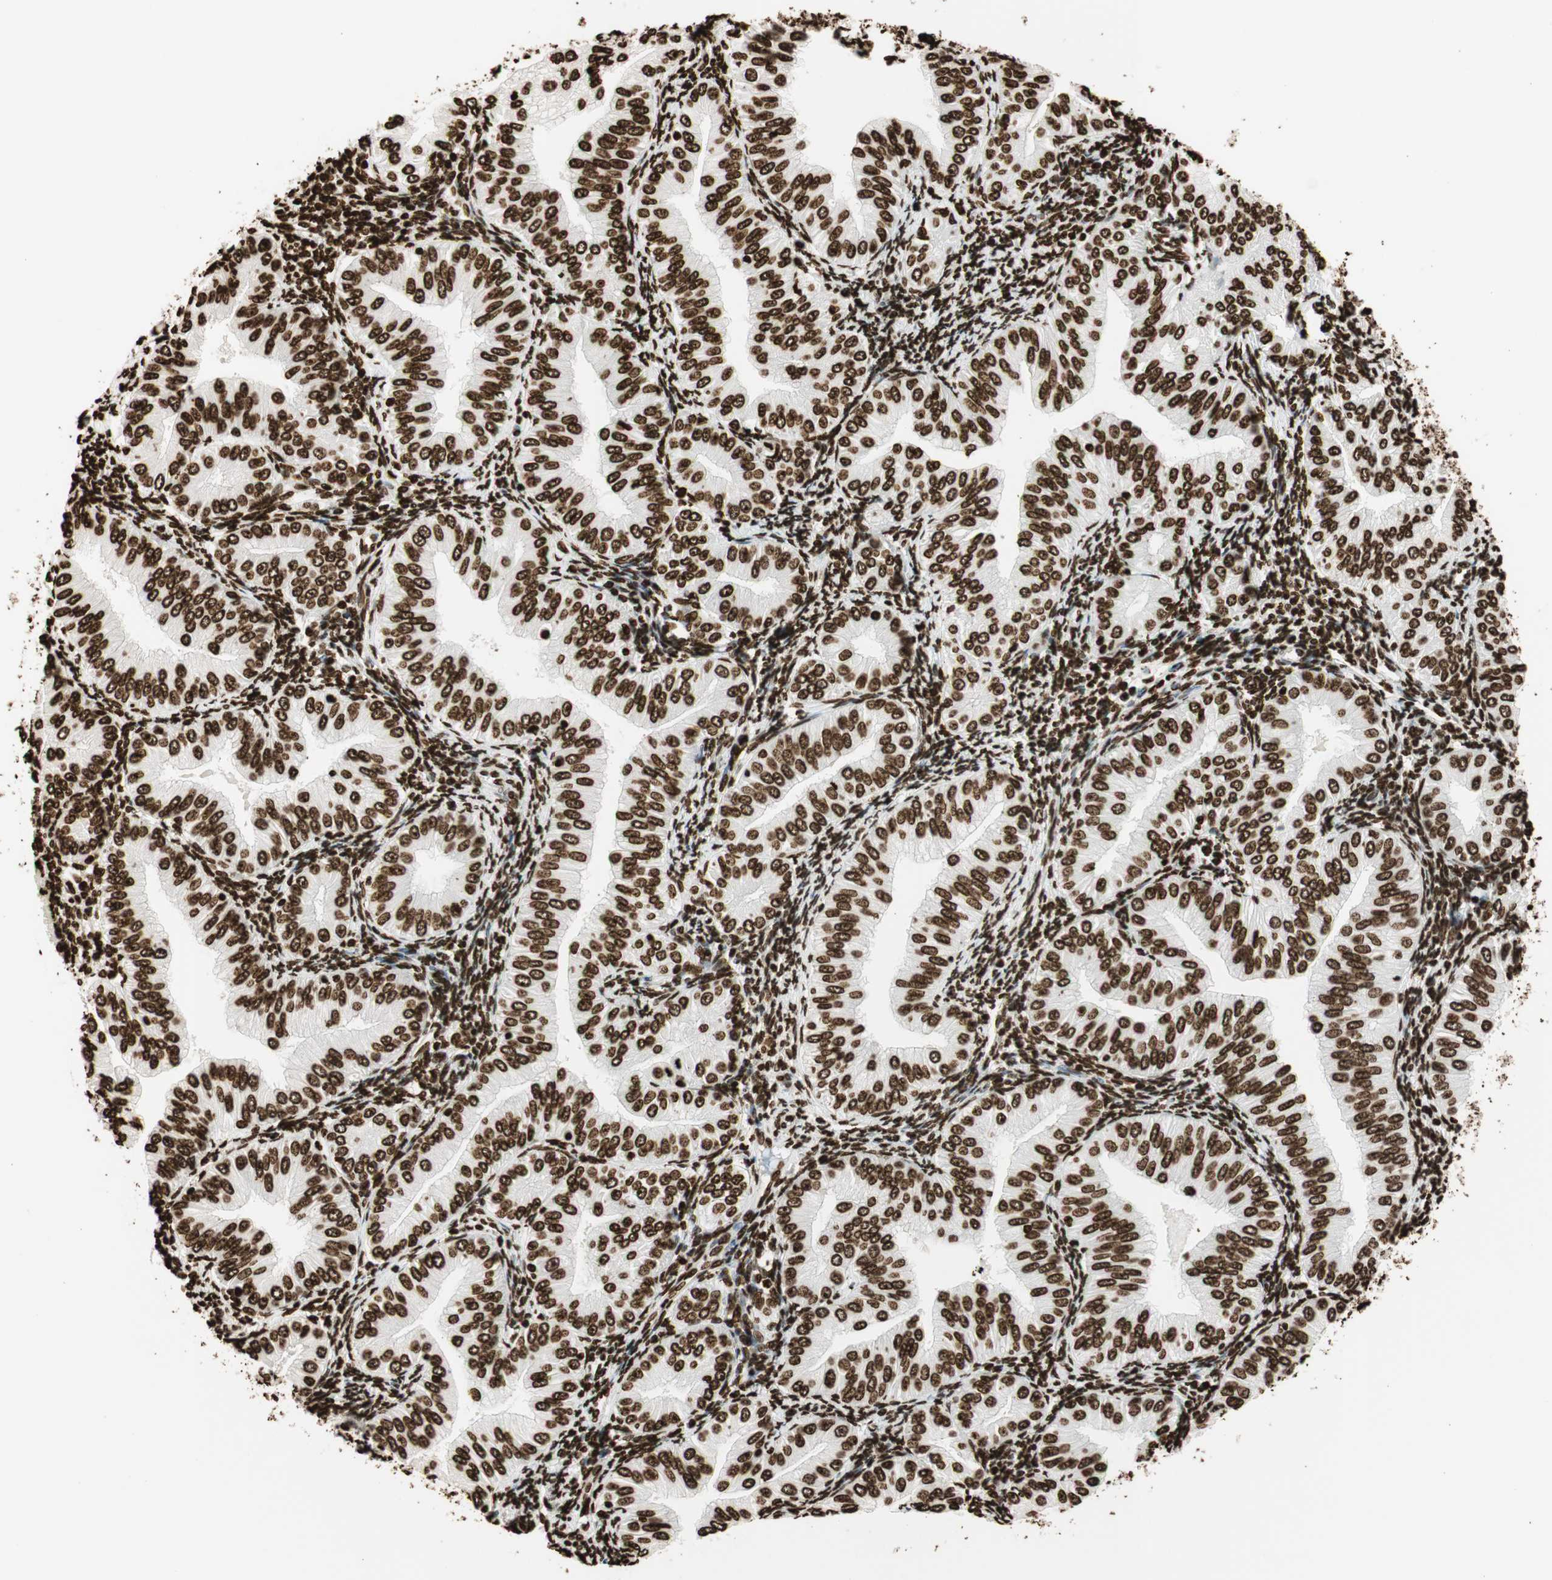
{"staining": {"intensity": "strong", "quantity": ">75%", "location": "nuclear"}, "tissue": "endometrial cancer", "cell_type": "Tumor cells", "image_type": "cancer", "snomed": [{"axis": "morphology", "description": "Normal tissue, NOS"}, {"axis": "morphology", "description": "Adenocarcinoma, NOS"}, {"axis": "topography", "description": "Endometrium"}], "caption": "IHC (DAB) staining of human endometrial adenocarcinoma reveals strong nuclear protein staining in approximately >75% of tumor cells. The protein of interest is stained brown, and the nuclei are stained in blue (DAB IHC with brightfield microscopy, high magnification).", "gene": "GLI2", "patient": {"sex": "female", "age": 53}}